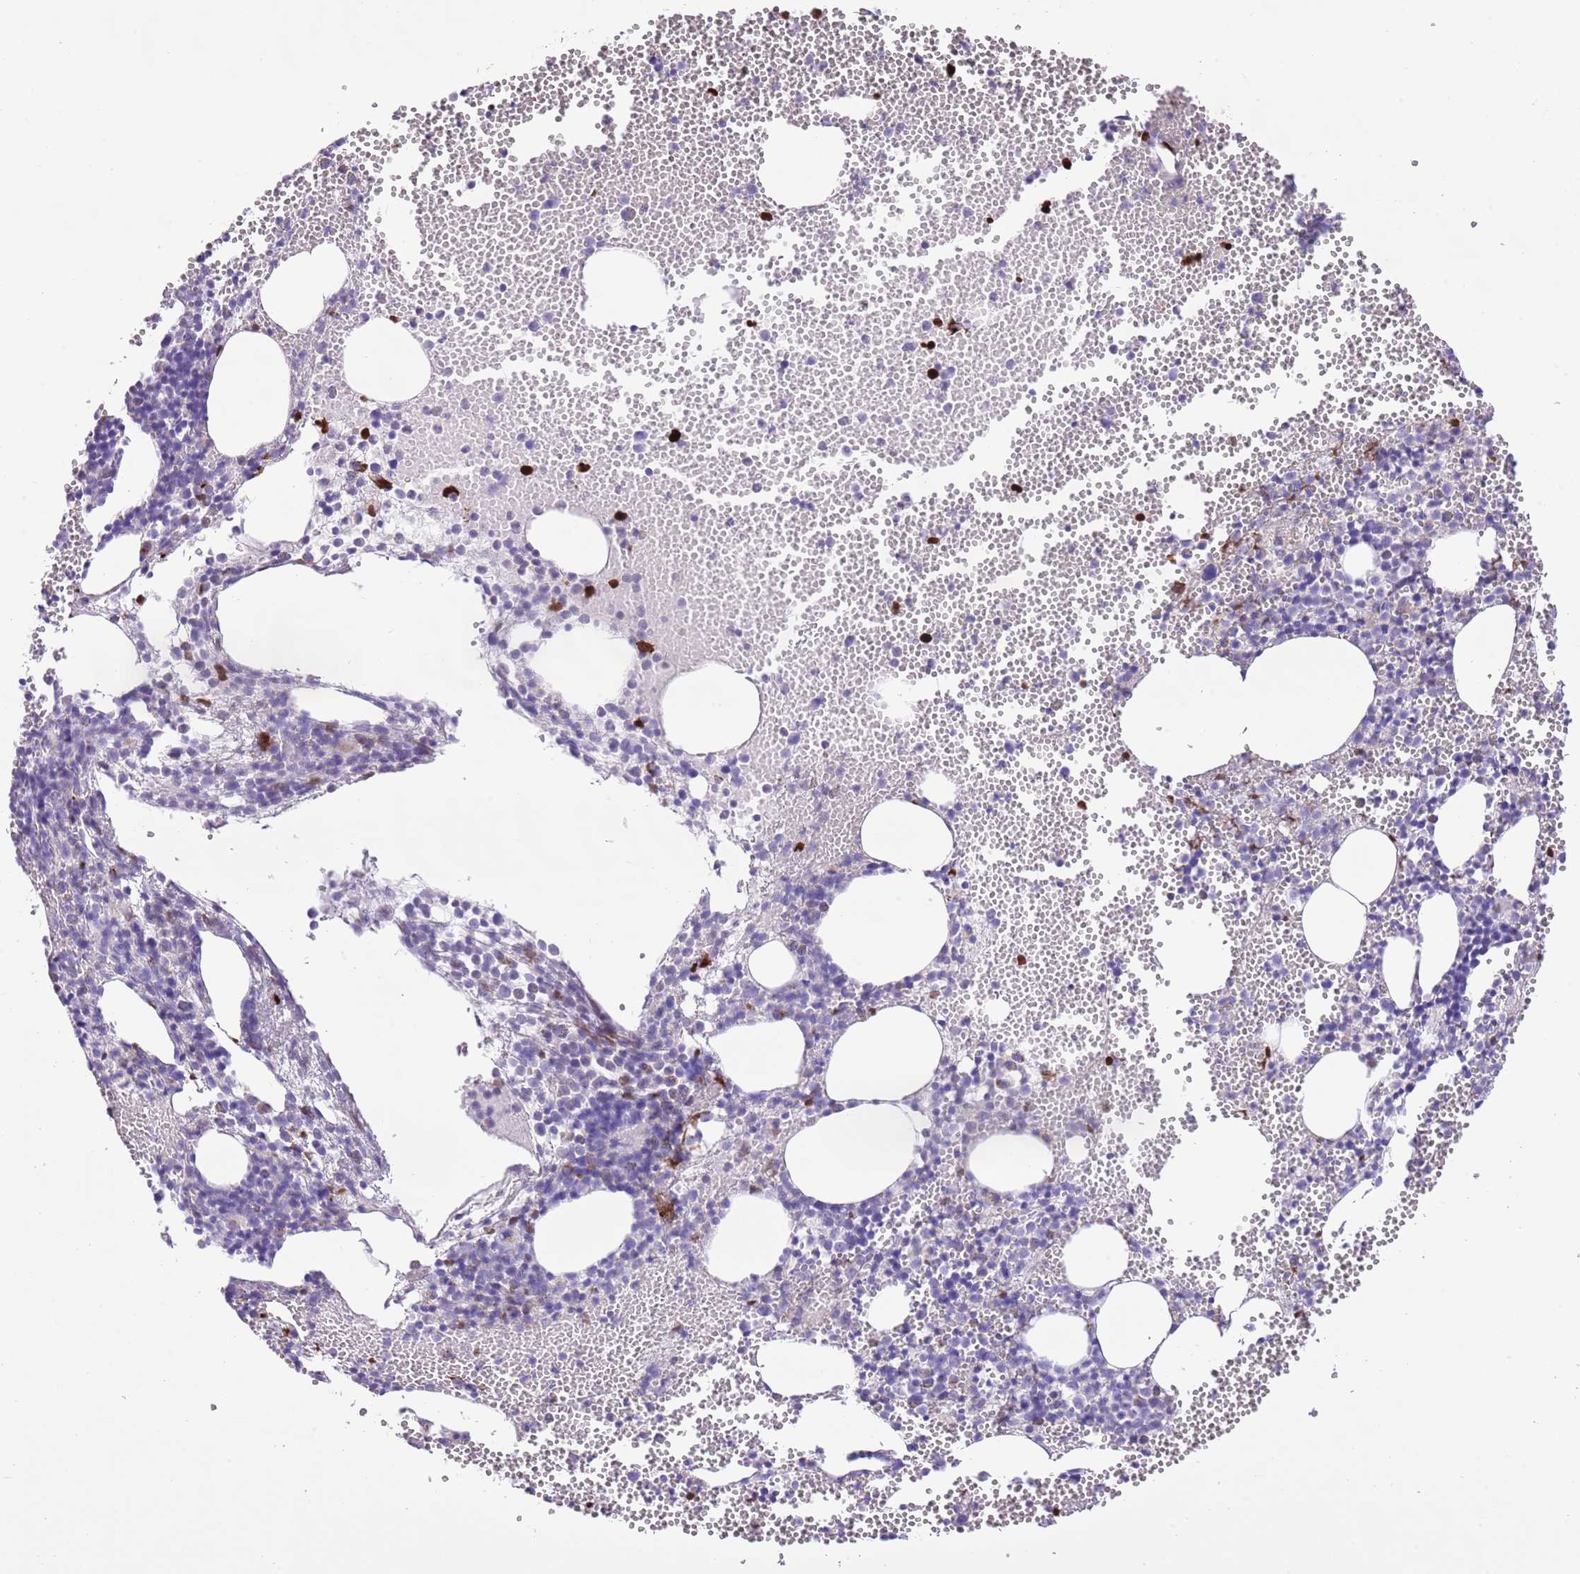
{"staining": {"intensity": "negative", "quantity": "none", "location": "none"}, "tissue": "bone marrow", "cell_type": "Hematopoietic cells", "image_type": "normal", "snomed": [{"axis": "morphology", "description": "Normal tissue, NOS"}, {"axis": "topography", "description": "Bone marrow"}], "caption": "Protein analysis of benign bone marrow shows no significant positivity in hematopoietic cells.", "gene": "CLEC2A", "patient": {"sex": "female", "age": 77}}